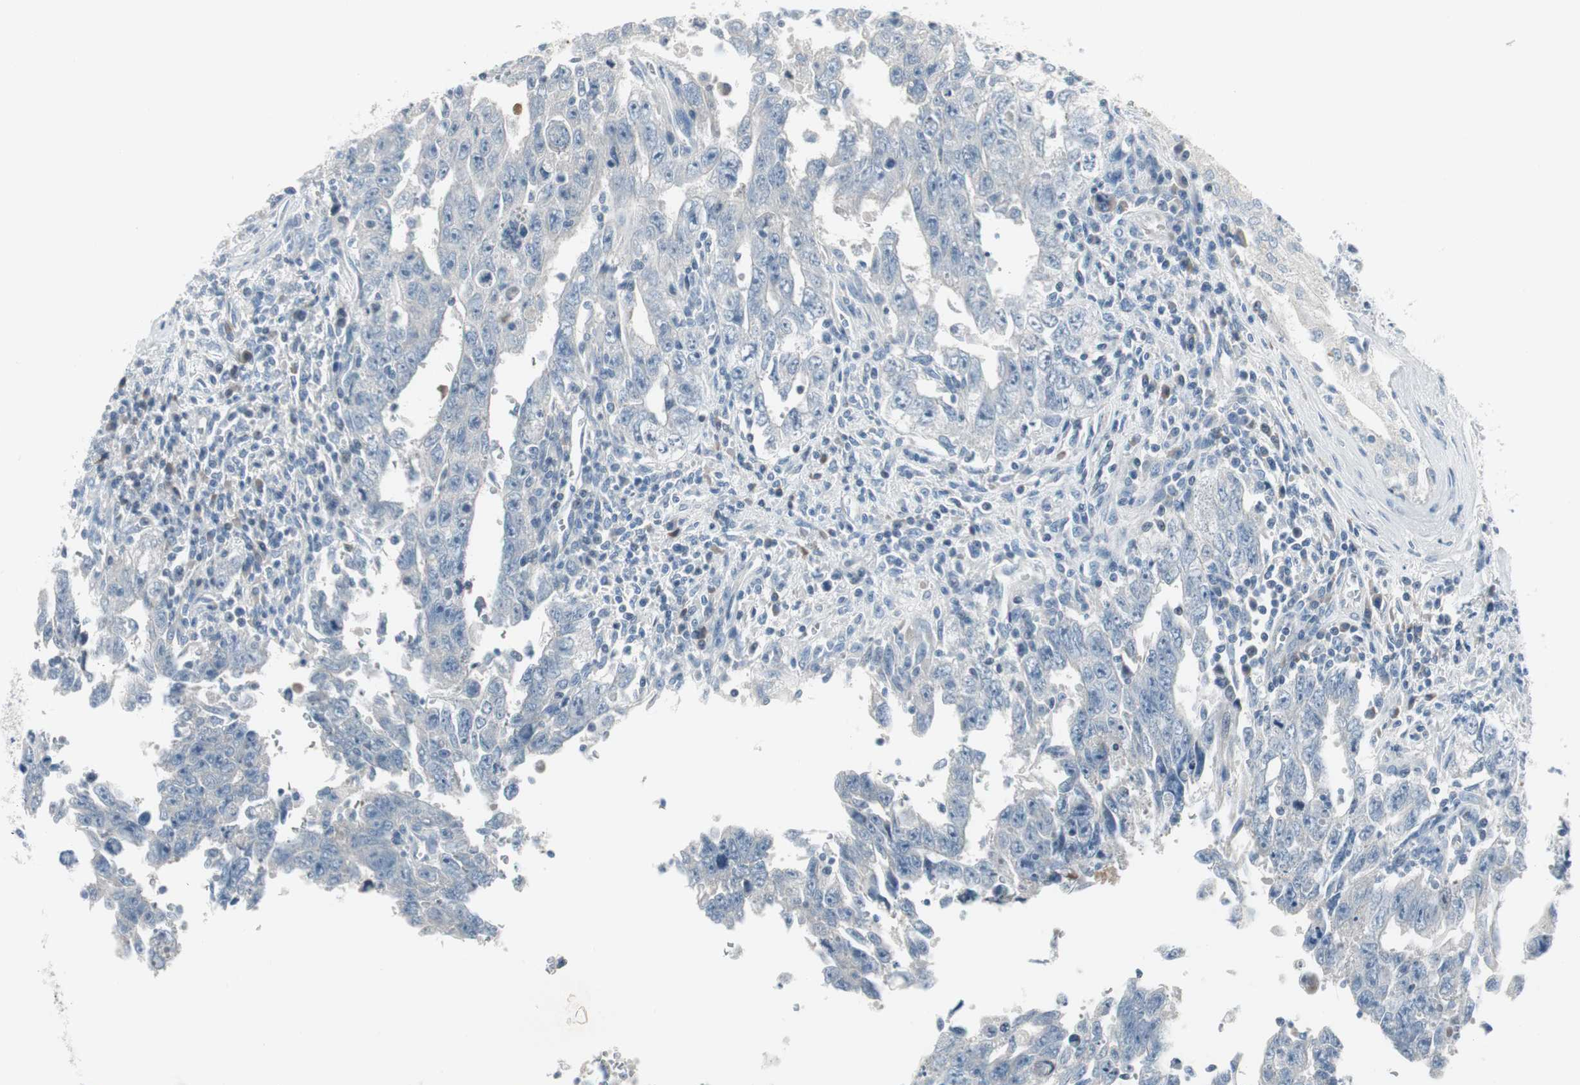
{"staining": {"intensity": "negative", "quantity": "none", "location": "none"}, "tissue": "testis cancer", "cell_type": "Tumor cells", "image_type": "cancer", "snomed": [{"axis": "morphology", "description": "Carcinoma, Embryonal, NOS"}, {"axis": "topography", "description": "Testis"}], "caption": "Immunohistochemistry of human testis embryonal carcinoma demonstrates no positivity in tumor cells. (IHC, brightfield microscopy, high magnification).", "gene": "PIGR", "patient": {"sex": "male", "age": 28}}